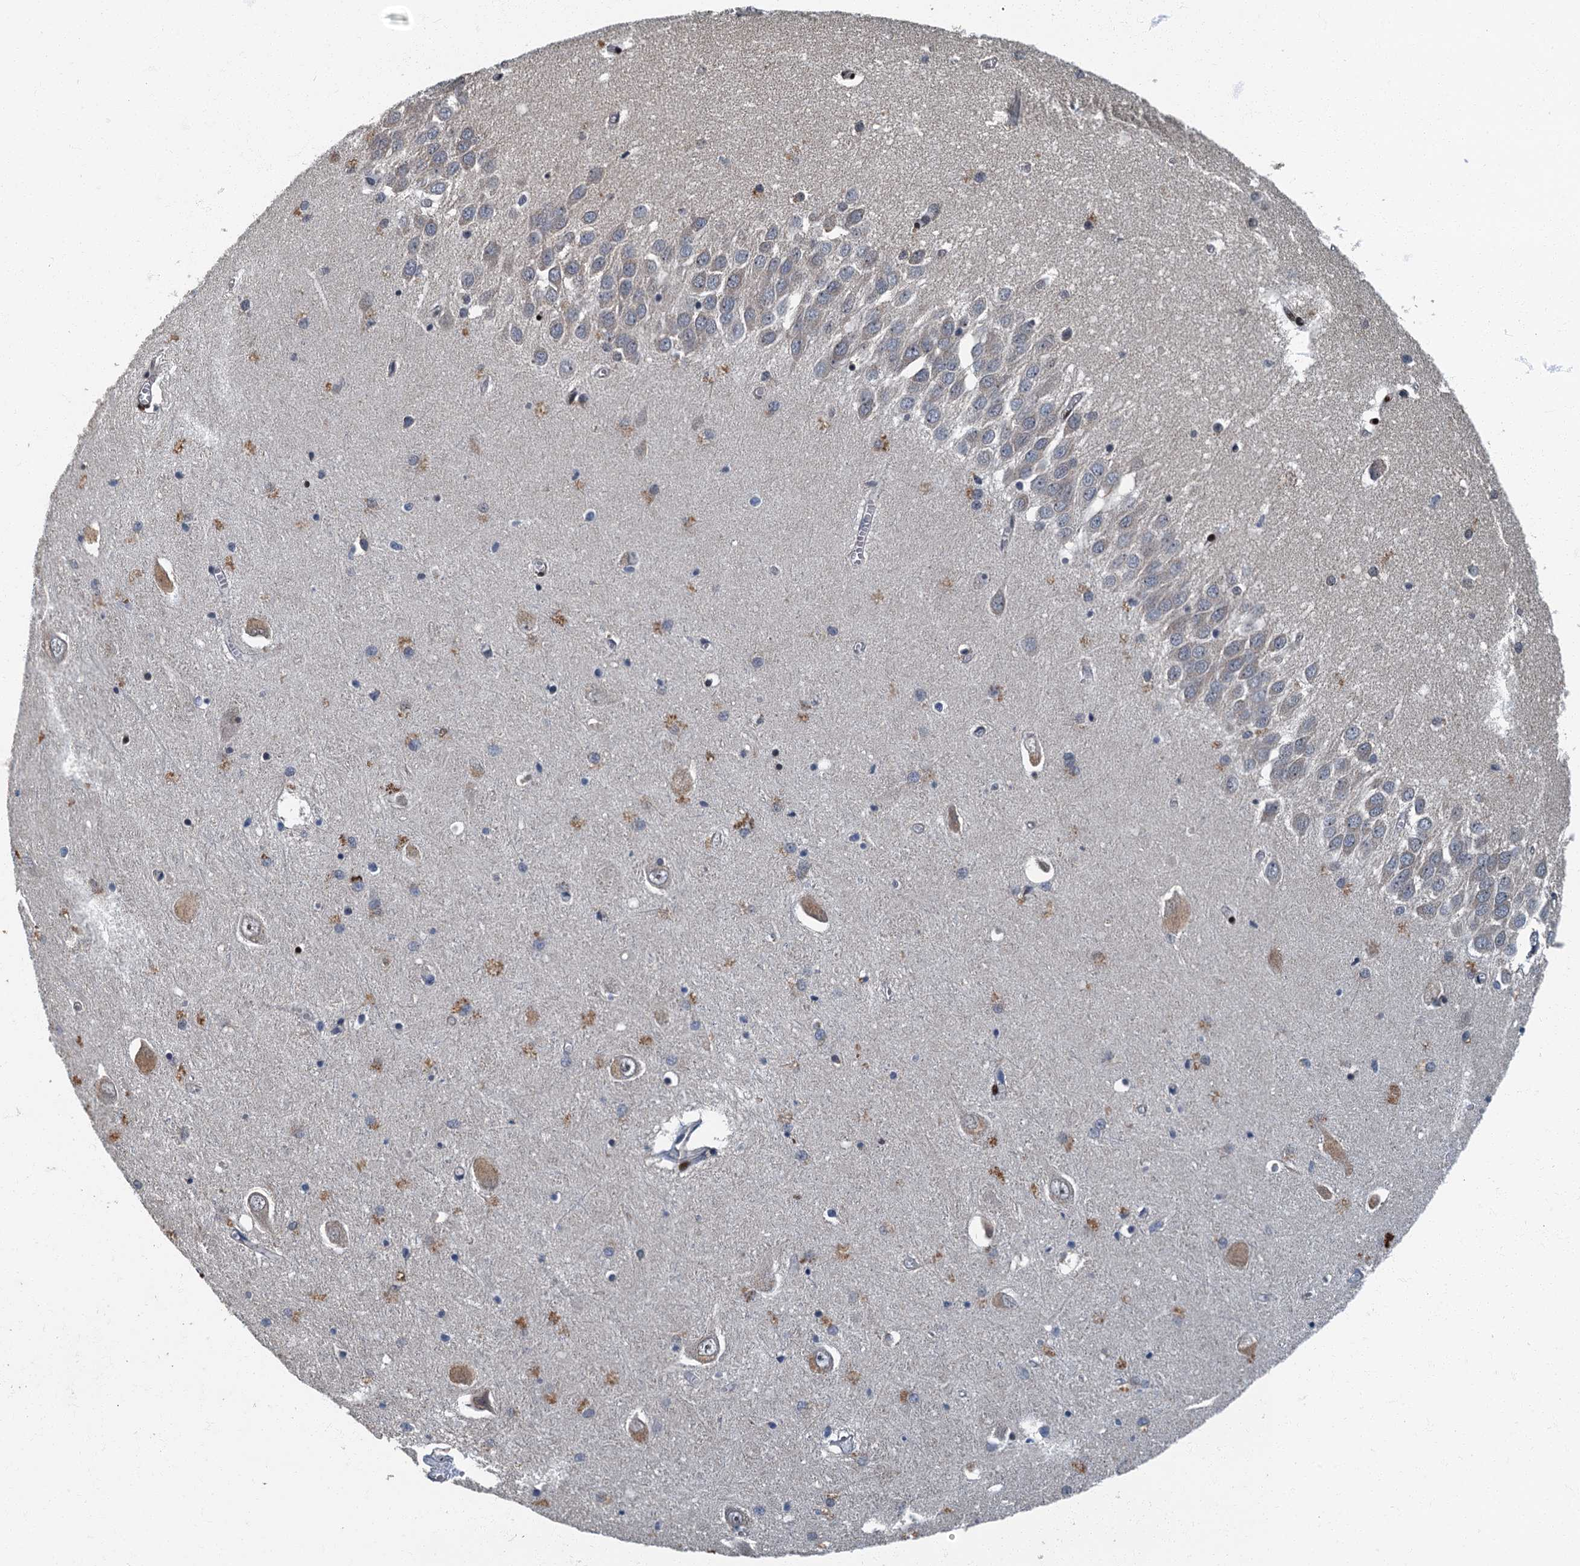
{"staining": {"intensity": "negative", "quantity": "none", "location": "none"}, "tissue": "hippocampus", "cell_type": "Glial cells", "image_type": "normal", "snomed": [{"axis": "morphology", "description": "Normal tissue, NOS"}, {"axis": "topography", "description": "Hippocampus"}], "caption": "Immunohistochemistry of benign human hippocampus reveals no expression in glial cells.", "gene": "DDX49", "patient": {"sex": "male", "age": 70}}